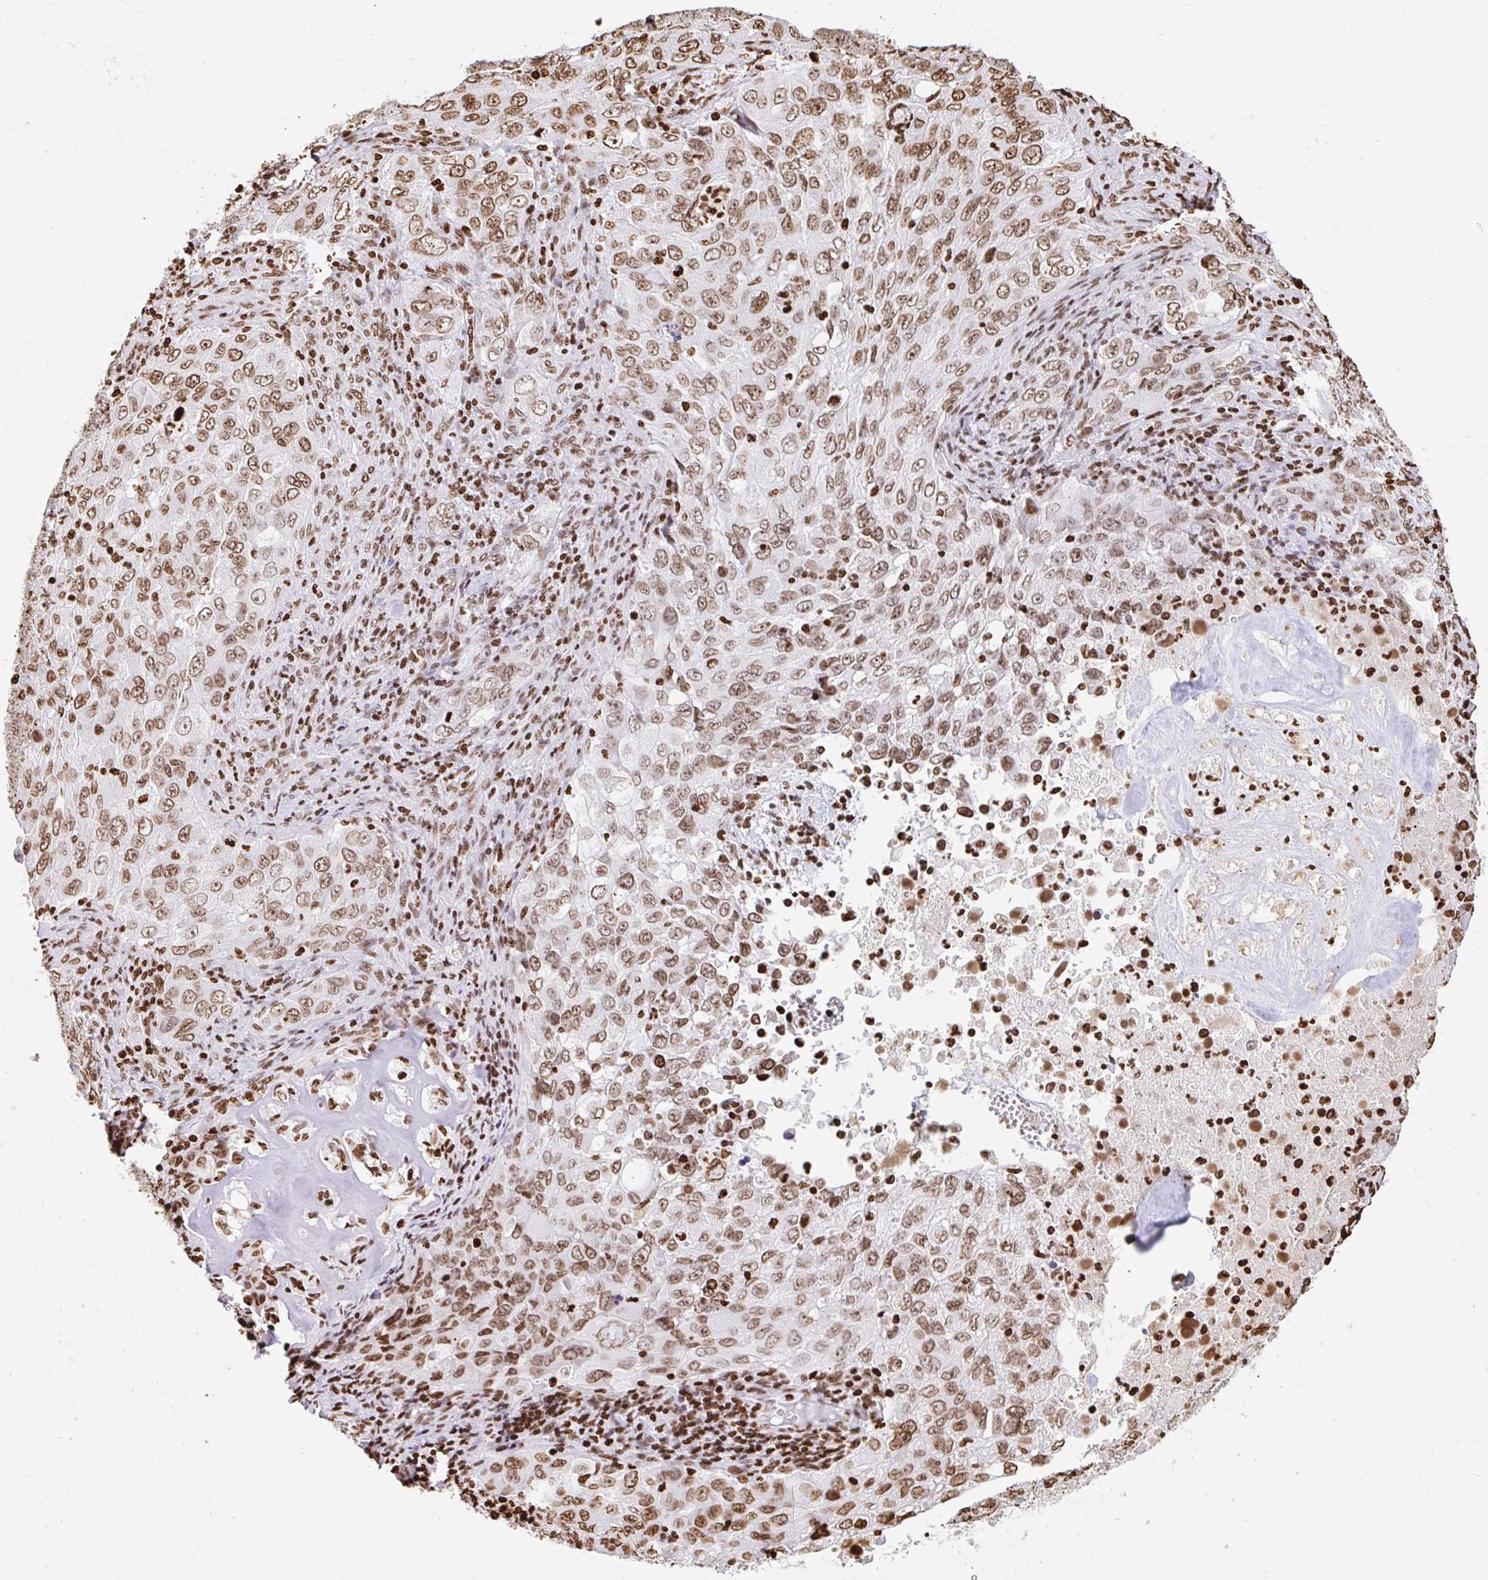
{"staining": {"intensity": "moderate", "quantity": ">75%", "location": "nuclear"}, "tissue": "lung cancer", "cell_type": "Tumor cells", "image_type": "cancer", "snomed": [{"axis": "morphology", "description": "Adenocarcinoma, NOS"}, {"axis": "morphology", "description": "Adenocarcinoma, metastatic, NOS"}, {"axis": "topography", "description": "Lymph node"}, {"axis": "topography", "description": "Lung"}], "caption": "Immunohistochemical staining of human lung cancer (metastatic adenocarcinoma) exhibits medium levels of moderate nuclear protein staining in approximately >75% of tumor cells. (DAB (3,3'-diaminobenzidine) IHC, brown staining for protein, blue staining for nuclei).", "gene": "H2BC5", "patient": {"sex": "female", "age": 42}}